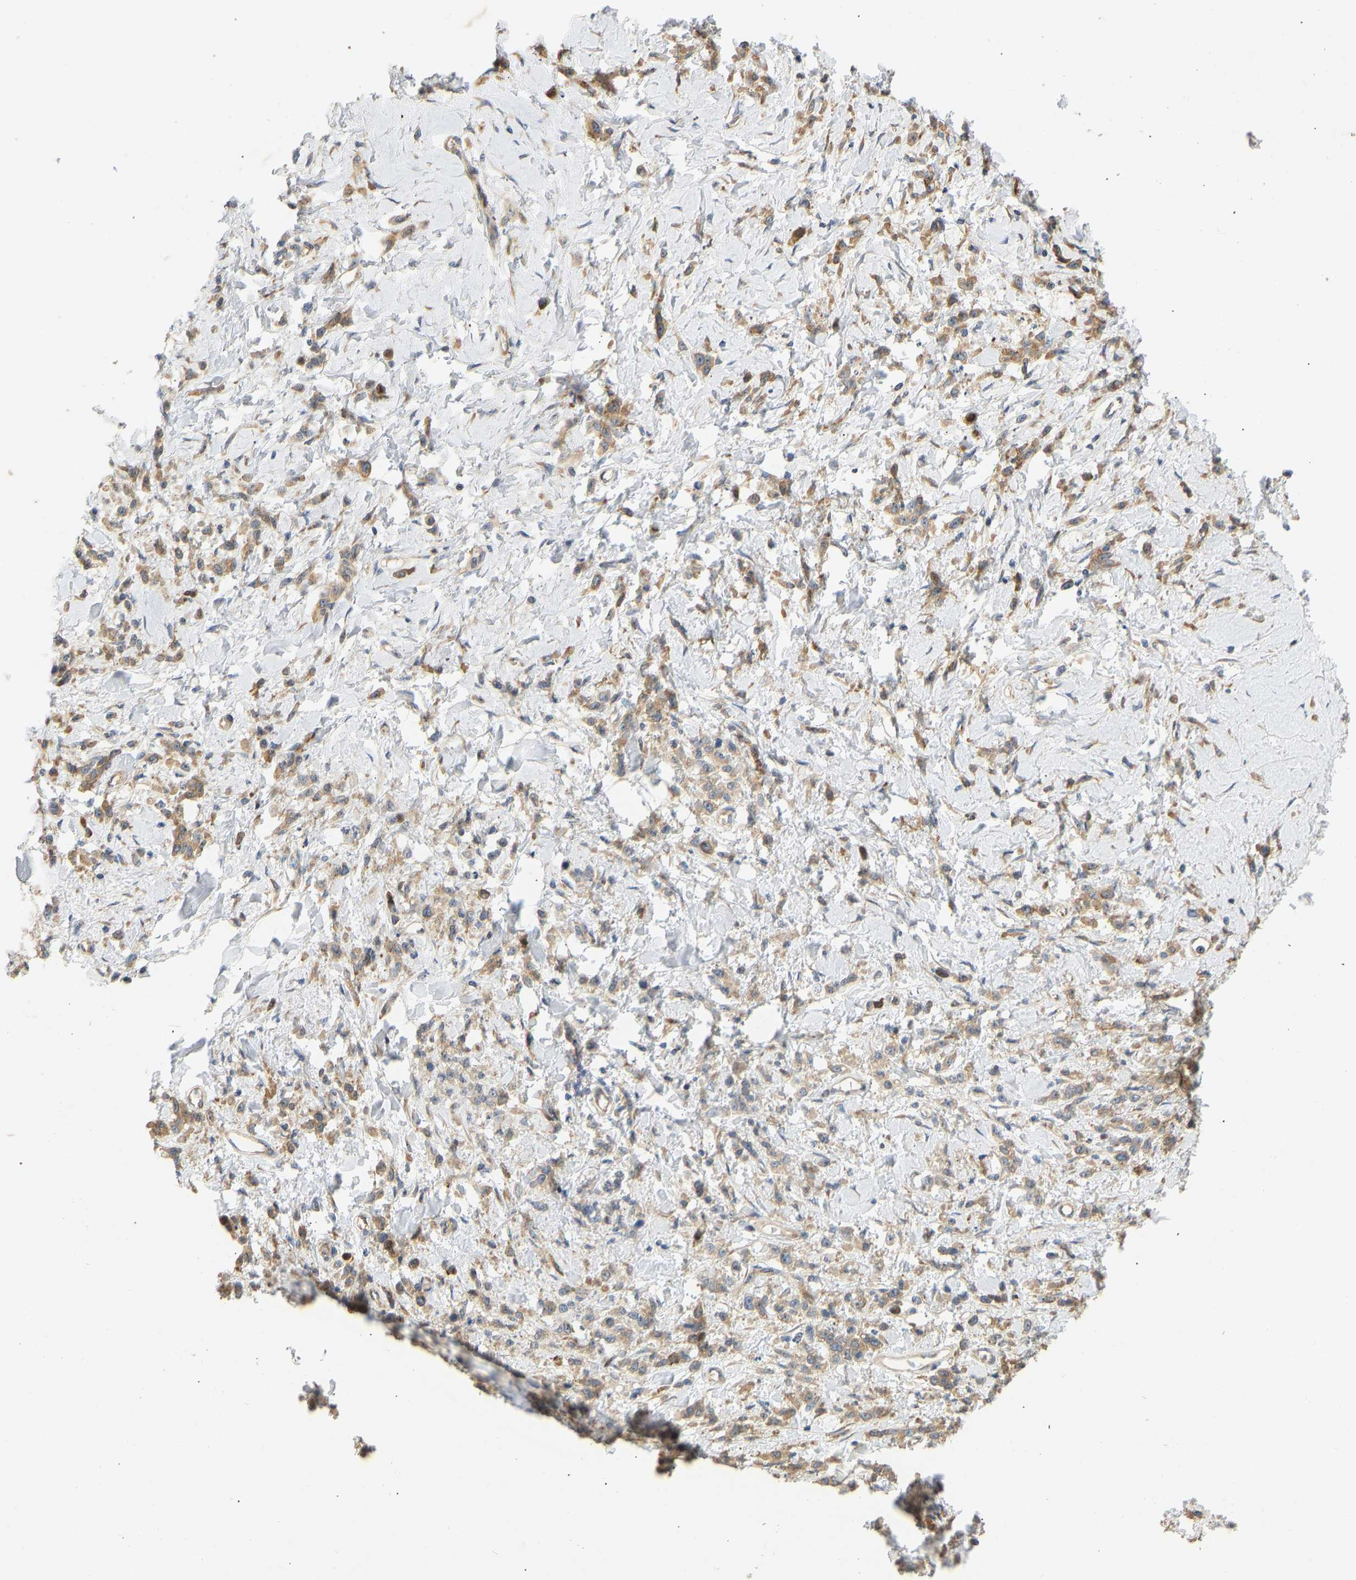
{"staining": {"intensity": "moderate", "quantity": ">75%", "location": "cytoplasmic/membranous"}, "tissue": "stomach cancer", "cell_type": "Tumor cells", "image_type": "cancer", "snomed": [{"axis": "morphology", "description": "Normal tissue, NOS"}, {"axis": "morphology", "description": "Adenocarcinoma, NOS"}, {"axis": "topography", "description": "Stomach"}], "caption": "DAB (3,3'-diaminobenzidine) immunohistochemical staining of human stomach cancer shows moderate cytoplasmic/membranous protein expression in approximately >75% of tumor cells.", "gene": "RPS14", "patient": {"sex": "male", "age": 82}}